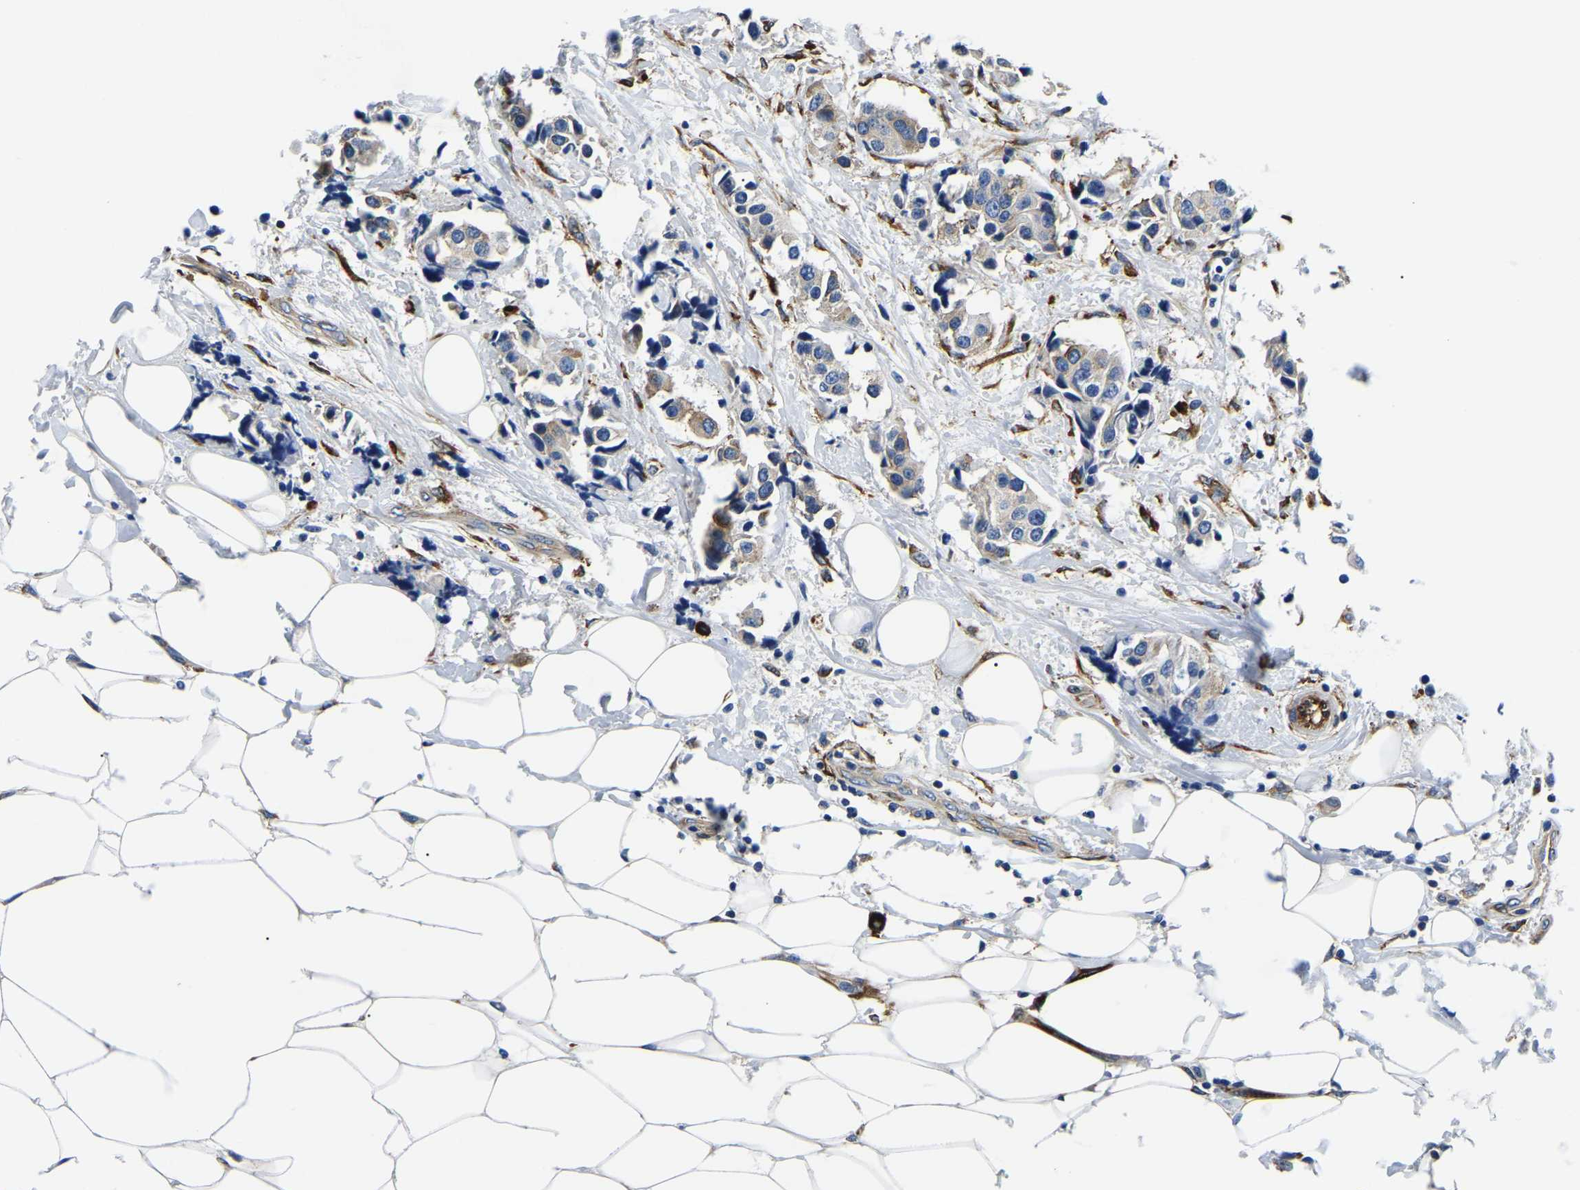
{"staining": {"intensity": "weak", "quantity": "<25%", "location": "cytoplasmic/membranous"}, "tissue": "breast cancer", "cell_type": "Tumor cells", "image_type": "cancer", "snomed": [{"axis": "morphology", "description": "Normal tissue, NOS"}, {"axis": "morphology", "description": "Duct carcinoma"}, {"axis": "topography", "description": "Breast"}], "caption": "Histopathology image shows no protein positivity in tumor cells of breast infiltrating ductal carcinoma tissue.", "gene": "DUSP8", "patient": {"sex": "female", "age": 39}}